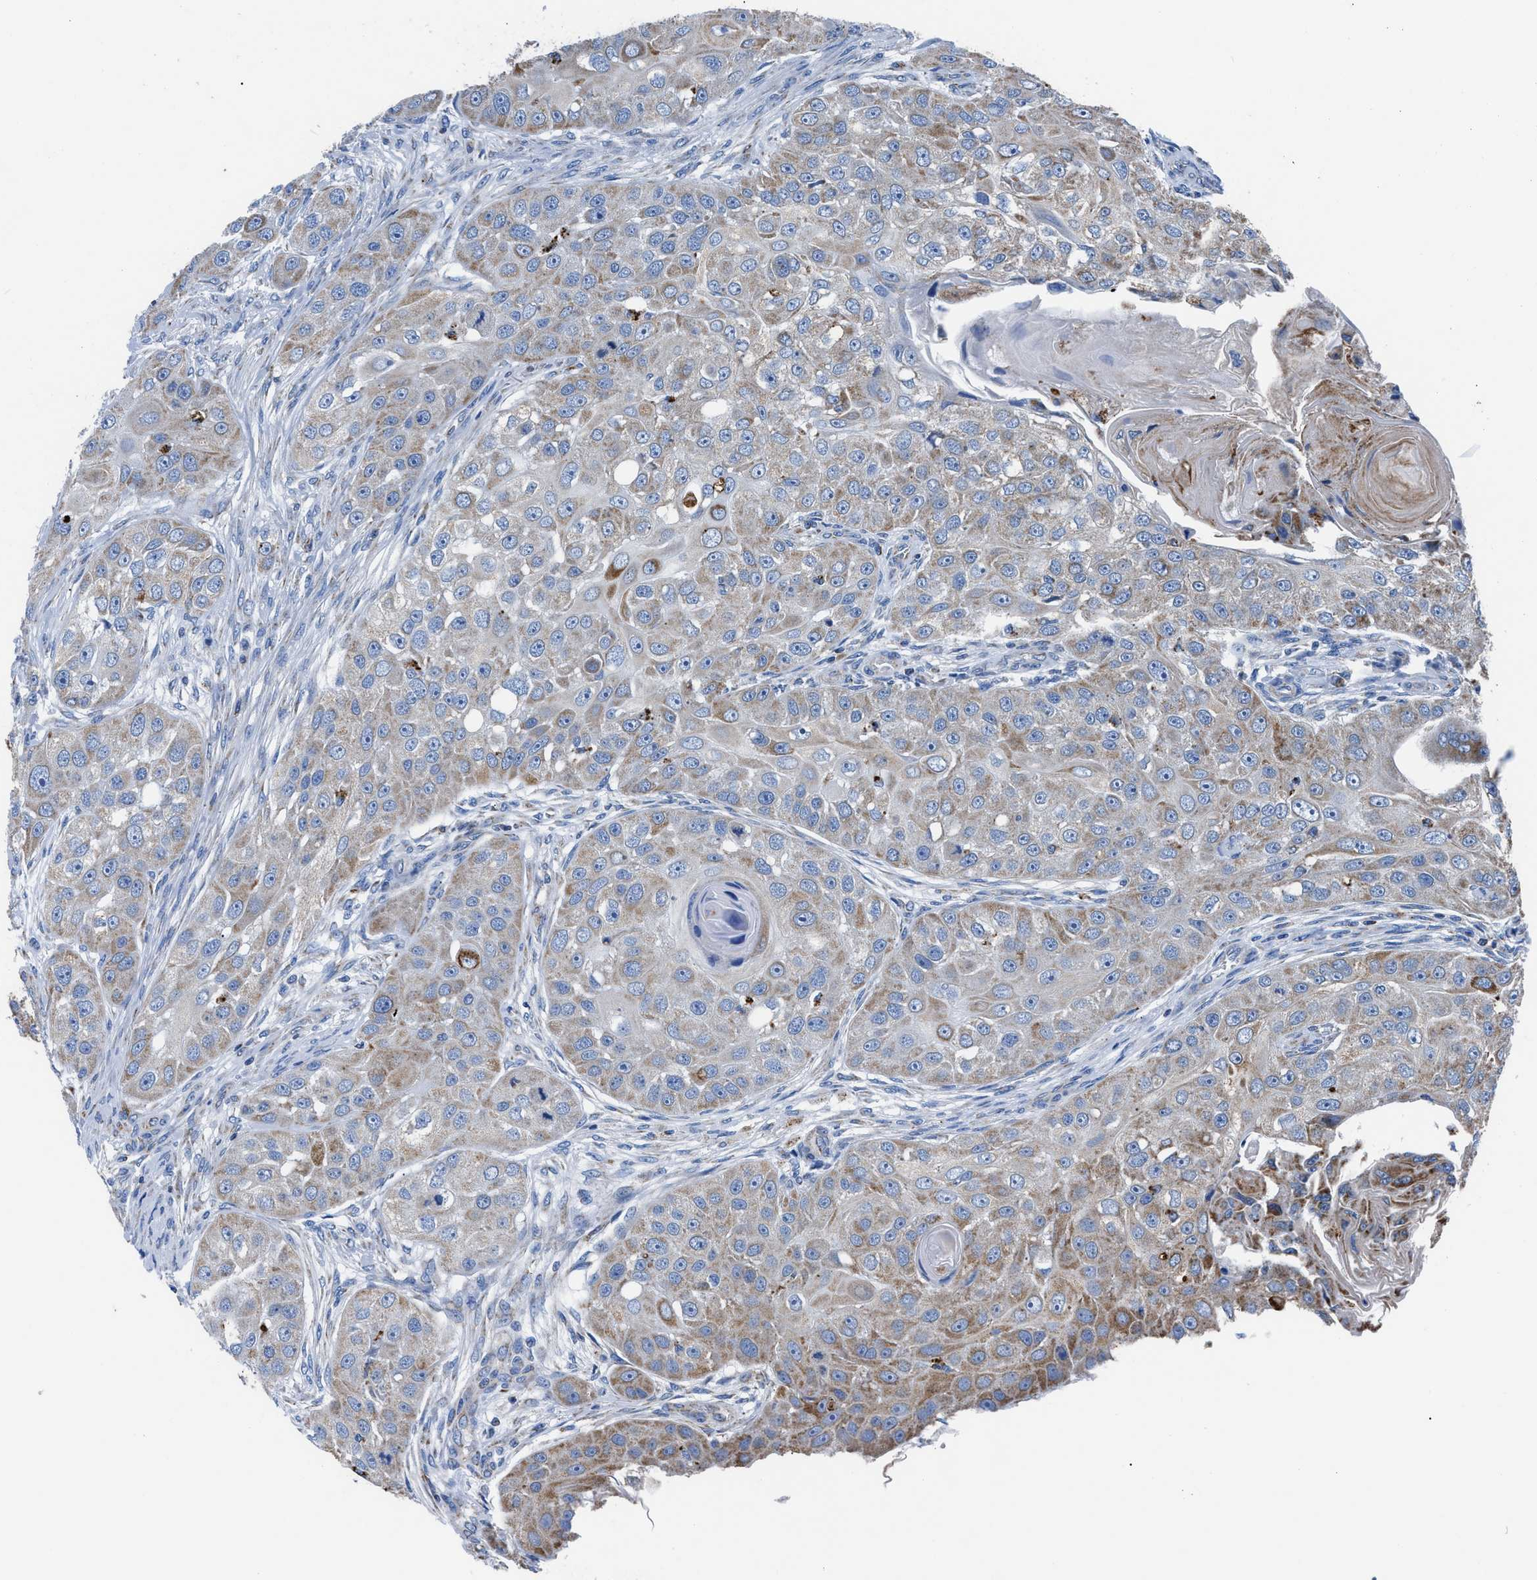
{"staining": {"intensity": "weak", "quantity": ">75%", "location": "cytoplasmic/membranous"}, "tissue": "head and neck cancer", "cell_type": "Tumor cells", "image_type": "cancer", "snomed": [{"axis": "morphology", "description": "Normal tissue, NOS"}, {"axis": "morphology", "description": "Squamous cell carcinoma, NOS"}, {"axis": "topography", "description": "Skeletal muscle"}, {"axis": "topography", "description": "Head-Neck"}], "caption": "IHC histopathology image of neoplastic tissue: head and neck cancer (squamous cell carcinoma) stained using immunohistochemistry (IHC) reveals low levels of weak protein expression localized specifically in the cytoplasmic/membranous of tumor cells, appearing as a cytoplasmic/membranous brown color.", "gene": "ZDHHC3", "patient": {"sex": "male", "age": 51}}